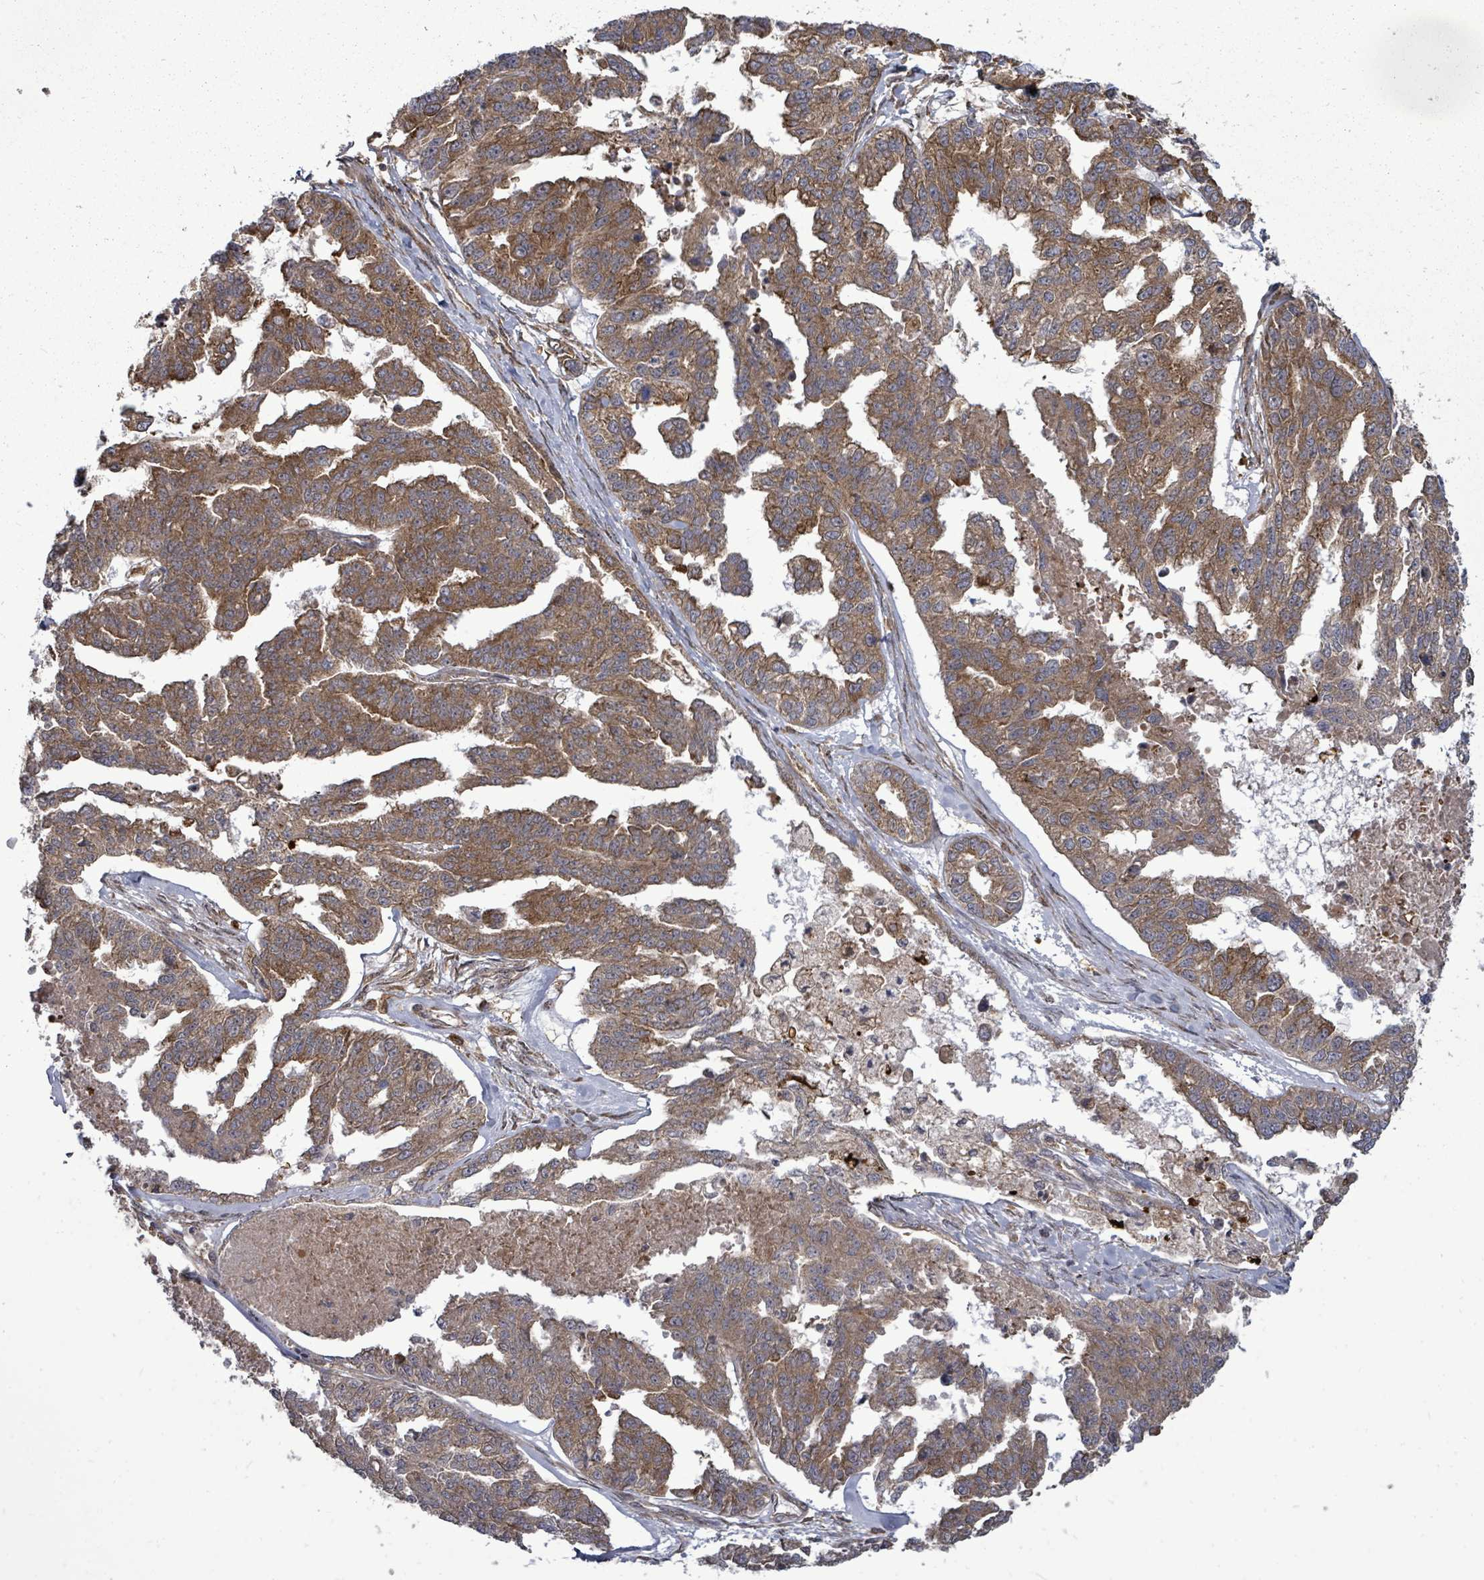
{"staining": {"intensity": "moderate", "quantity": ">75%", "location": "cytoplasmic/membranous"}, "tissue": "ovarian cancer", "cell_type": "Tumor cells", "image_type": "cancer", "snomed": [{"axis": "morphology", "description": "Cystadenocarcinoma, serous, NOS"}, {"axis": "topography", "description": "Ovary"}], "caption": "DAB (3,3'-diaminobenzidine) immunohistochemical staining of human ovarian cancer (serous cystadenocarcinoma) exhibits moderate cytoplasmic/membranous protein expression in about >75% of tumor cells. (IHC, brightfield microscopy, high magnification).", "gene": "EIF3C", "patient": {"sex": "female", "age": 58}}